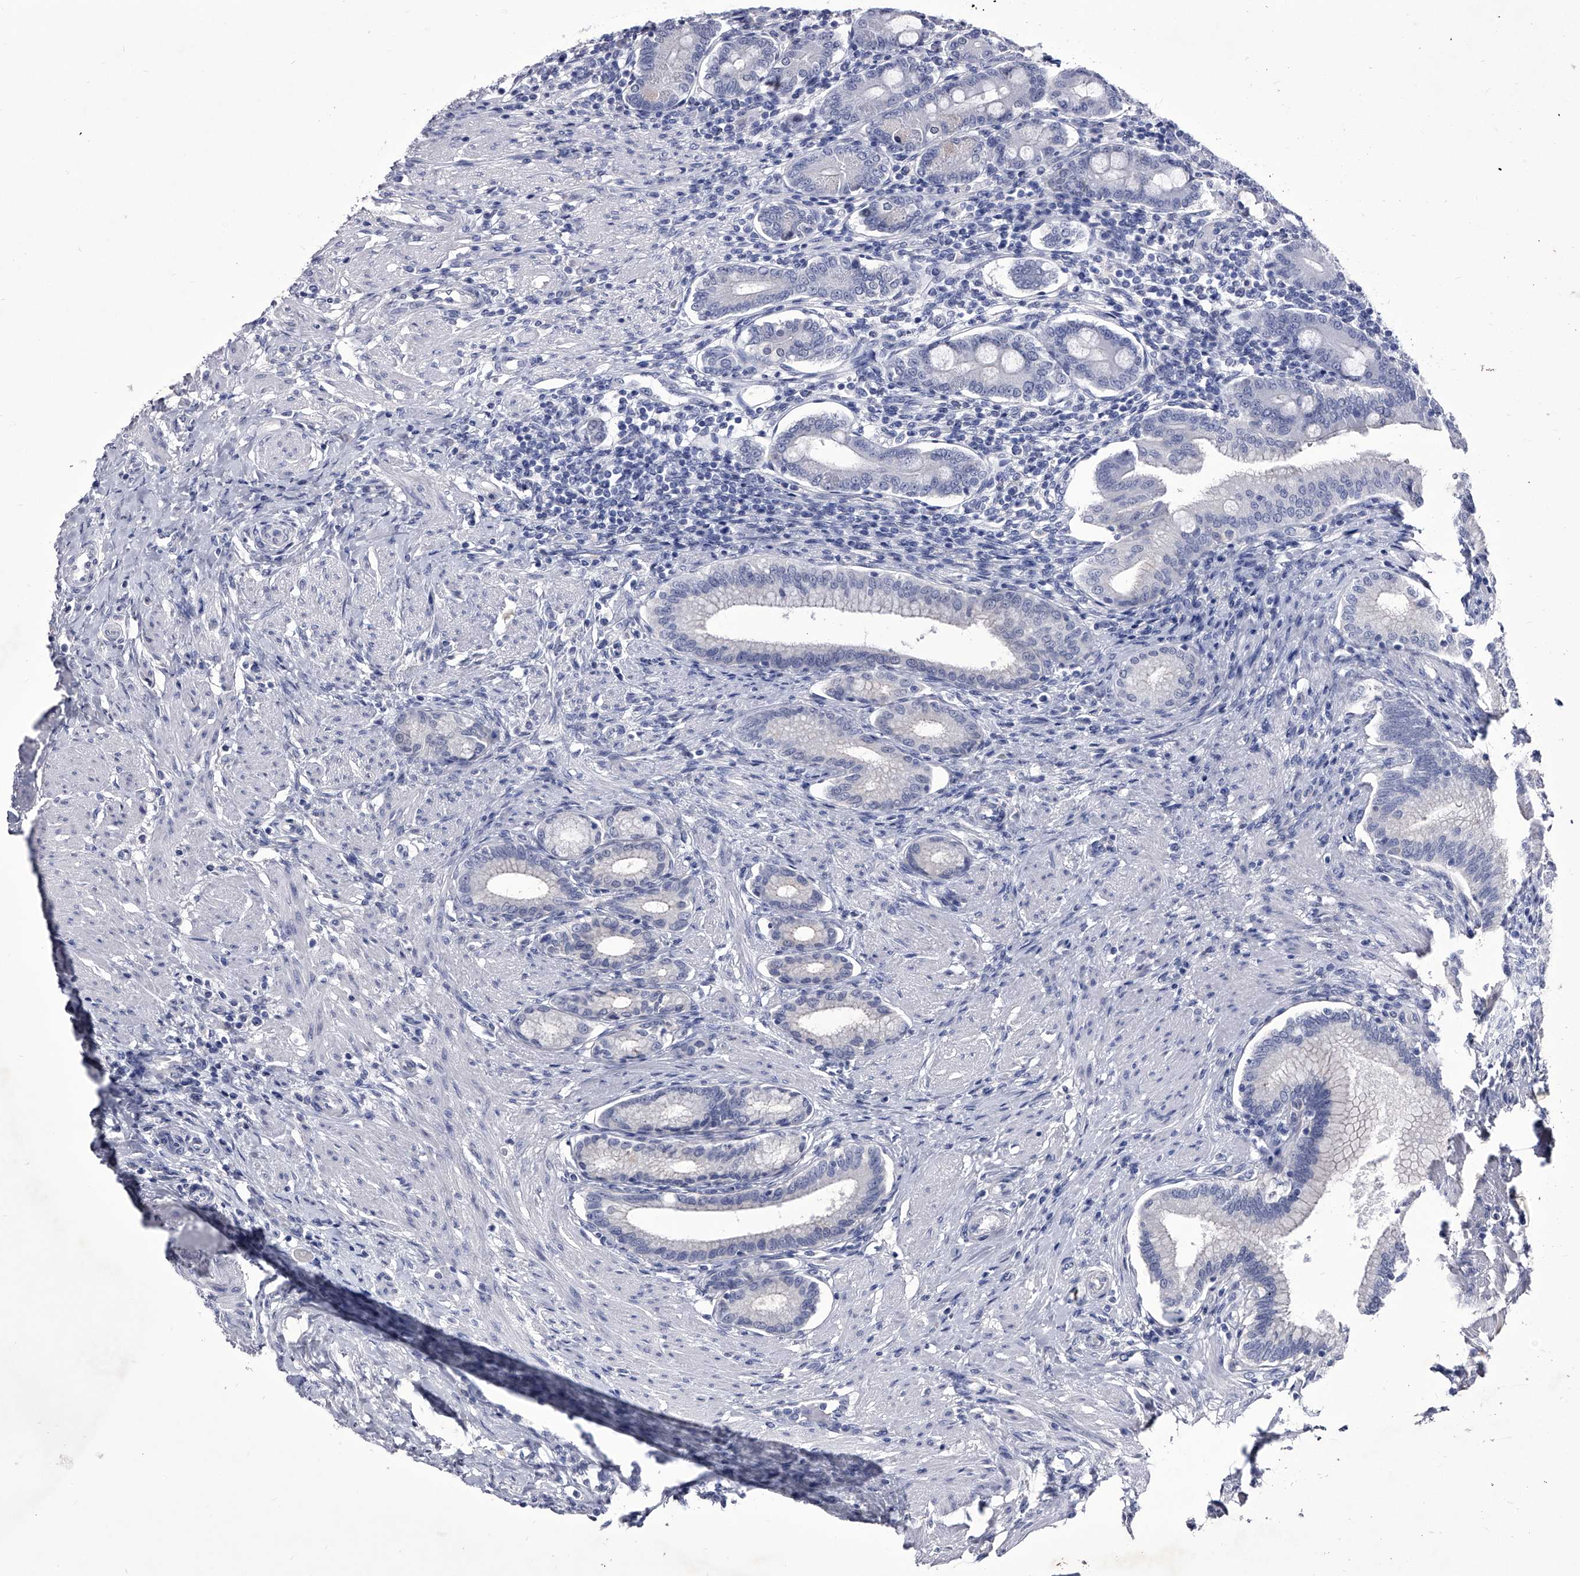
{"staining": {"intensity": "negative", "quantity": "none", "location": "none"}, "tissue": "duodenum", "cell_type": "Glandular cells", "image_type": "normal", "snomed": [{"axis": "morphology", "description": "Normal tissue, NOS"}, {"axis": "morphology", "description": "Adenocarcinoma, NOS"}, {"axis": "topography", "description": "Pancreas"}, {"axis": "topography", "description": "Duodenum"}], "caption": "IHC of normal duodenum exhibits no expression in glandular cells.", "gene": "CRISP2", "patient": {"sex": "male", "age": 50}}